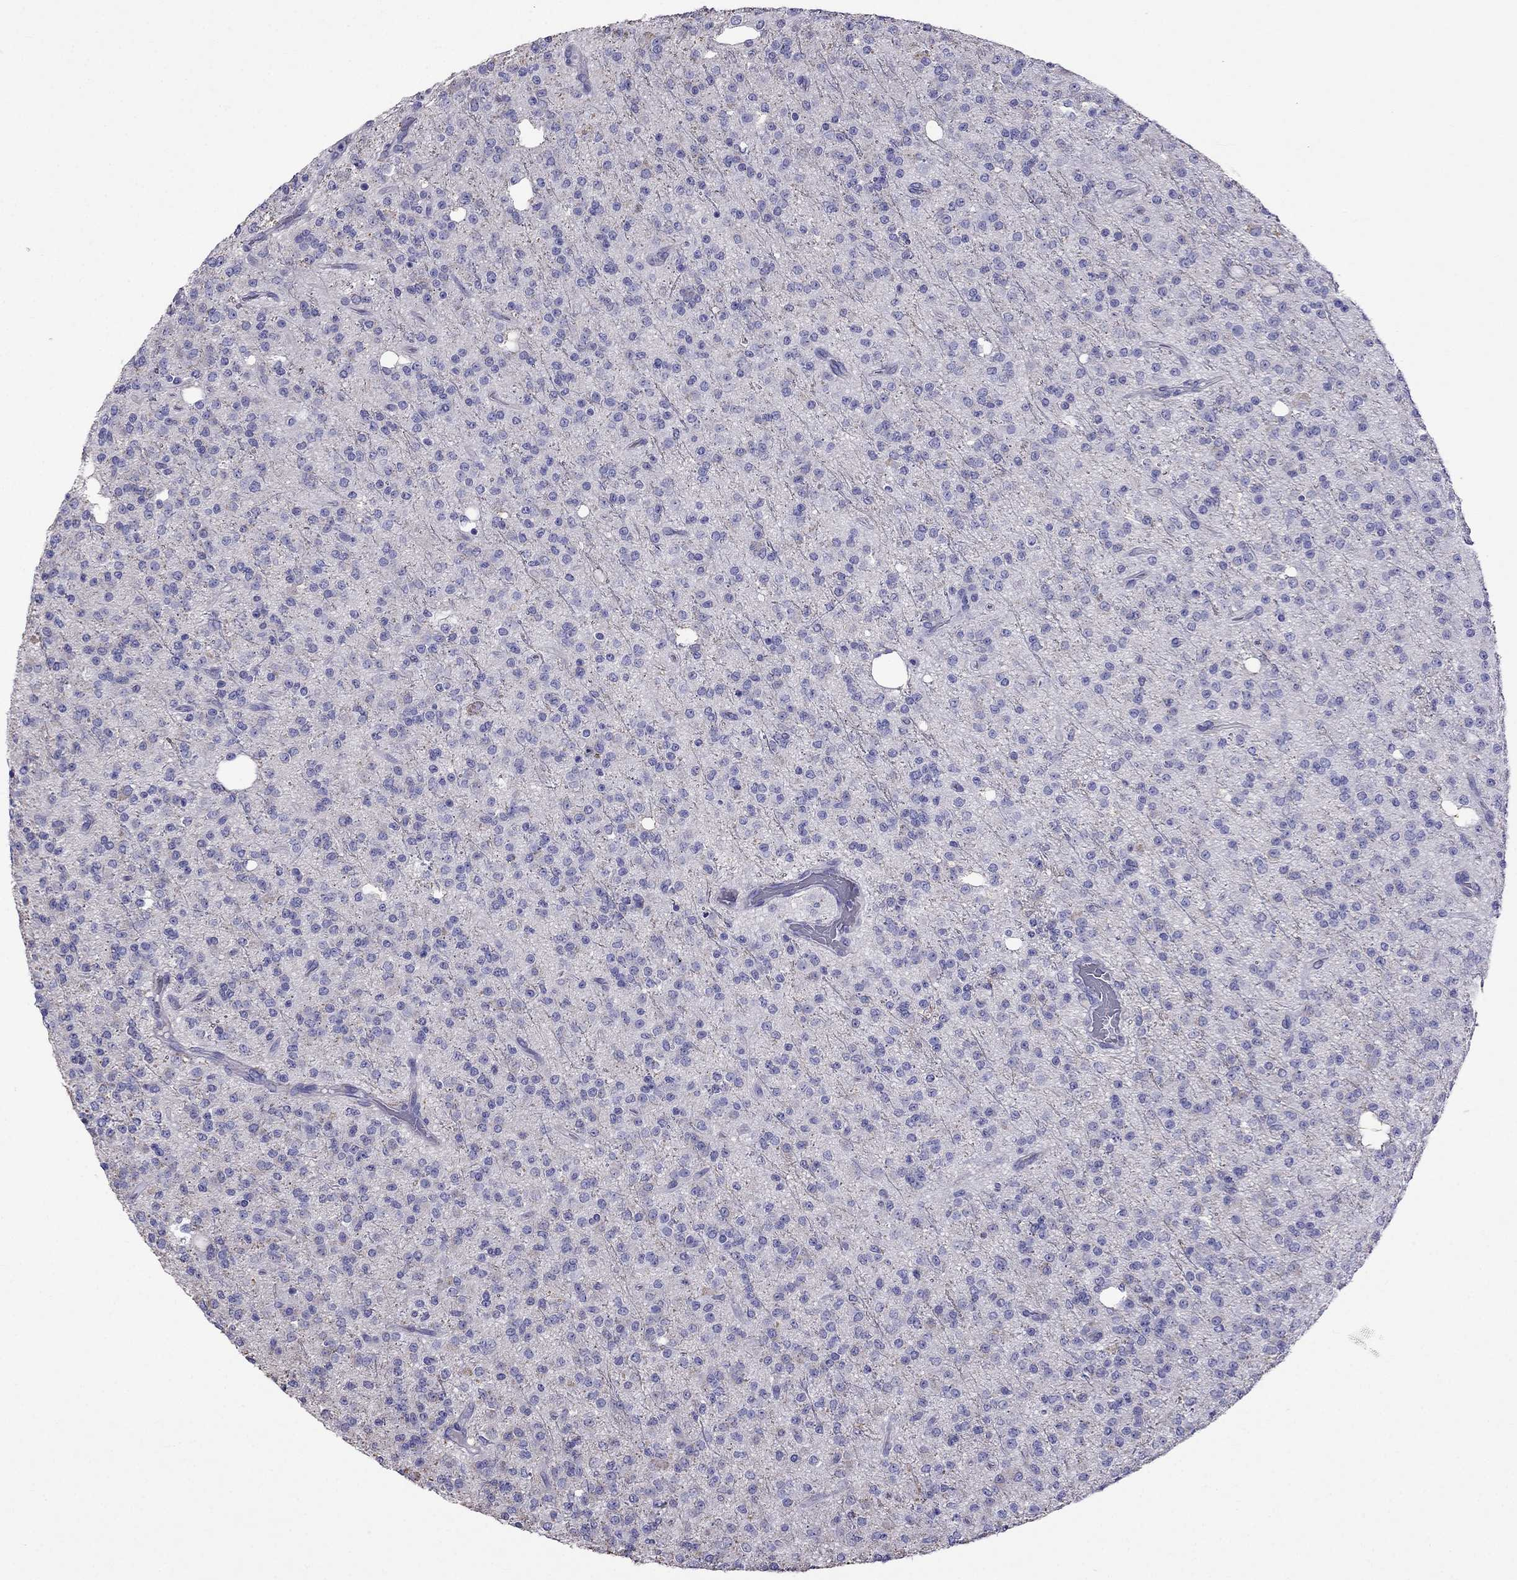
{"staining": {"intensity": "negative", "quantity": "none", "location": "none"}, "tissue": "glioma", "cell_type": "Tumor cells", "image_type": "cancer", "snomed": [{"axis": "morphology", "description": "Glioma, malignant, Low grade"}, {"axis": "topography", "description": "Brain"}], "caption": "High power microscopy histopathology image of an immunohistochemistry (IHC) image of glioma, revealing no significant staining in tumor cells.", "gene": "TDRD1", "patient": {"sex": "male", "age": 27}}